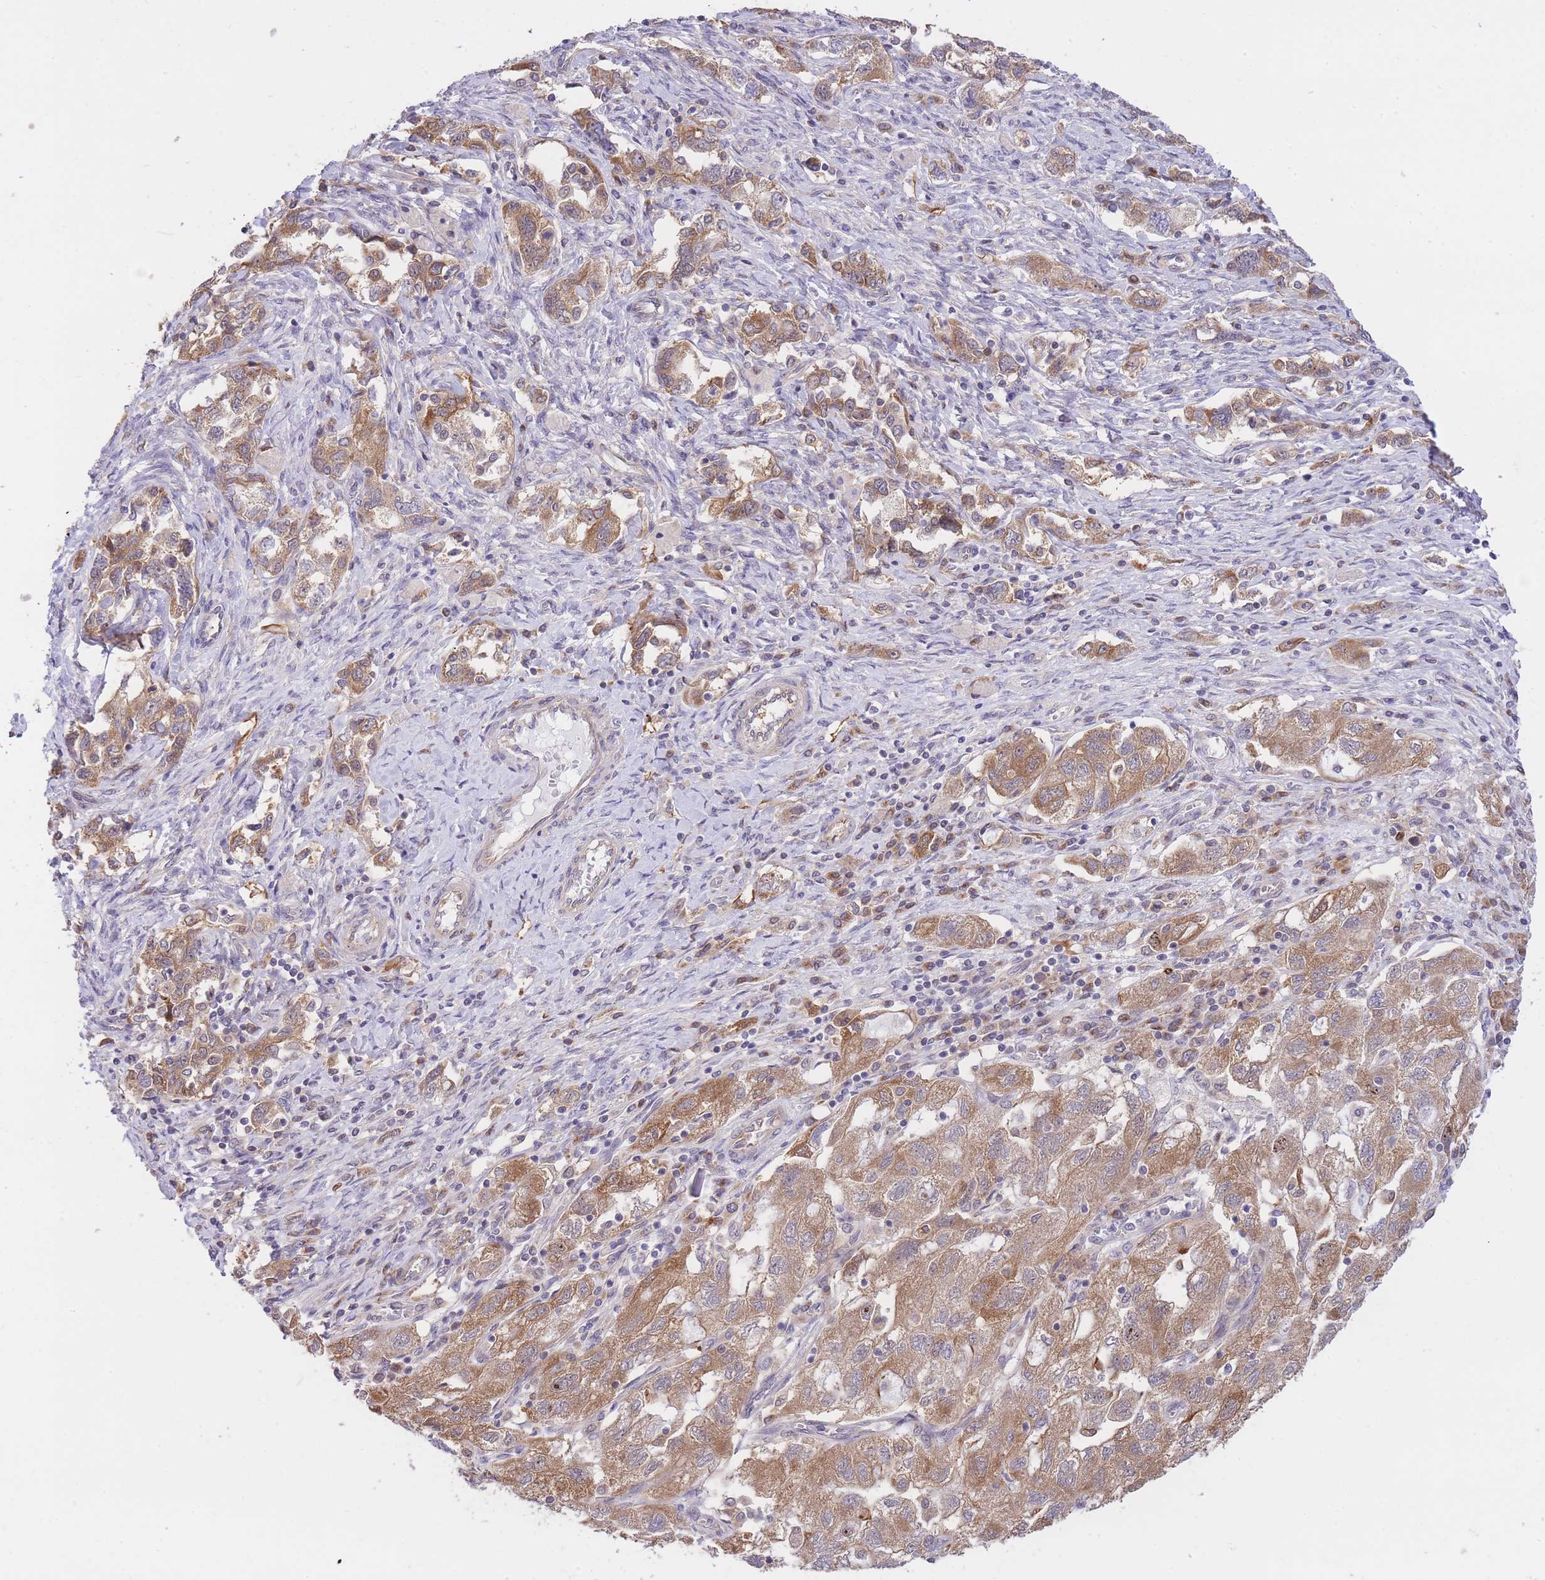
{"staining": {"intensity": "moderate", "quantity": ">75%", "location": "cytoplasmic/membranous"}, "tissue": "ovarian cancer", "cell_type": "Tumor cells", "image_type": "cancer", "snomed": [{"axis": "morphology", "description": "Carcinoma, NOS"}, {"axis": "morphology", "description": "Cystadenocarcinoma, serous, NOS"}, {"axis": "topography", "description": "Ovary"}], "caption": "DAB (3,3'-diaminobenzidine) immunohistochemical staining of human ovarian serous cystadenocarcinoma displays moderate cytoplasmic/membranous protein positivity in about >75% of tumor cells.", "gene": "EXOSC8", "patient": {"sex": "female", "age": 69}}